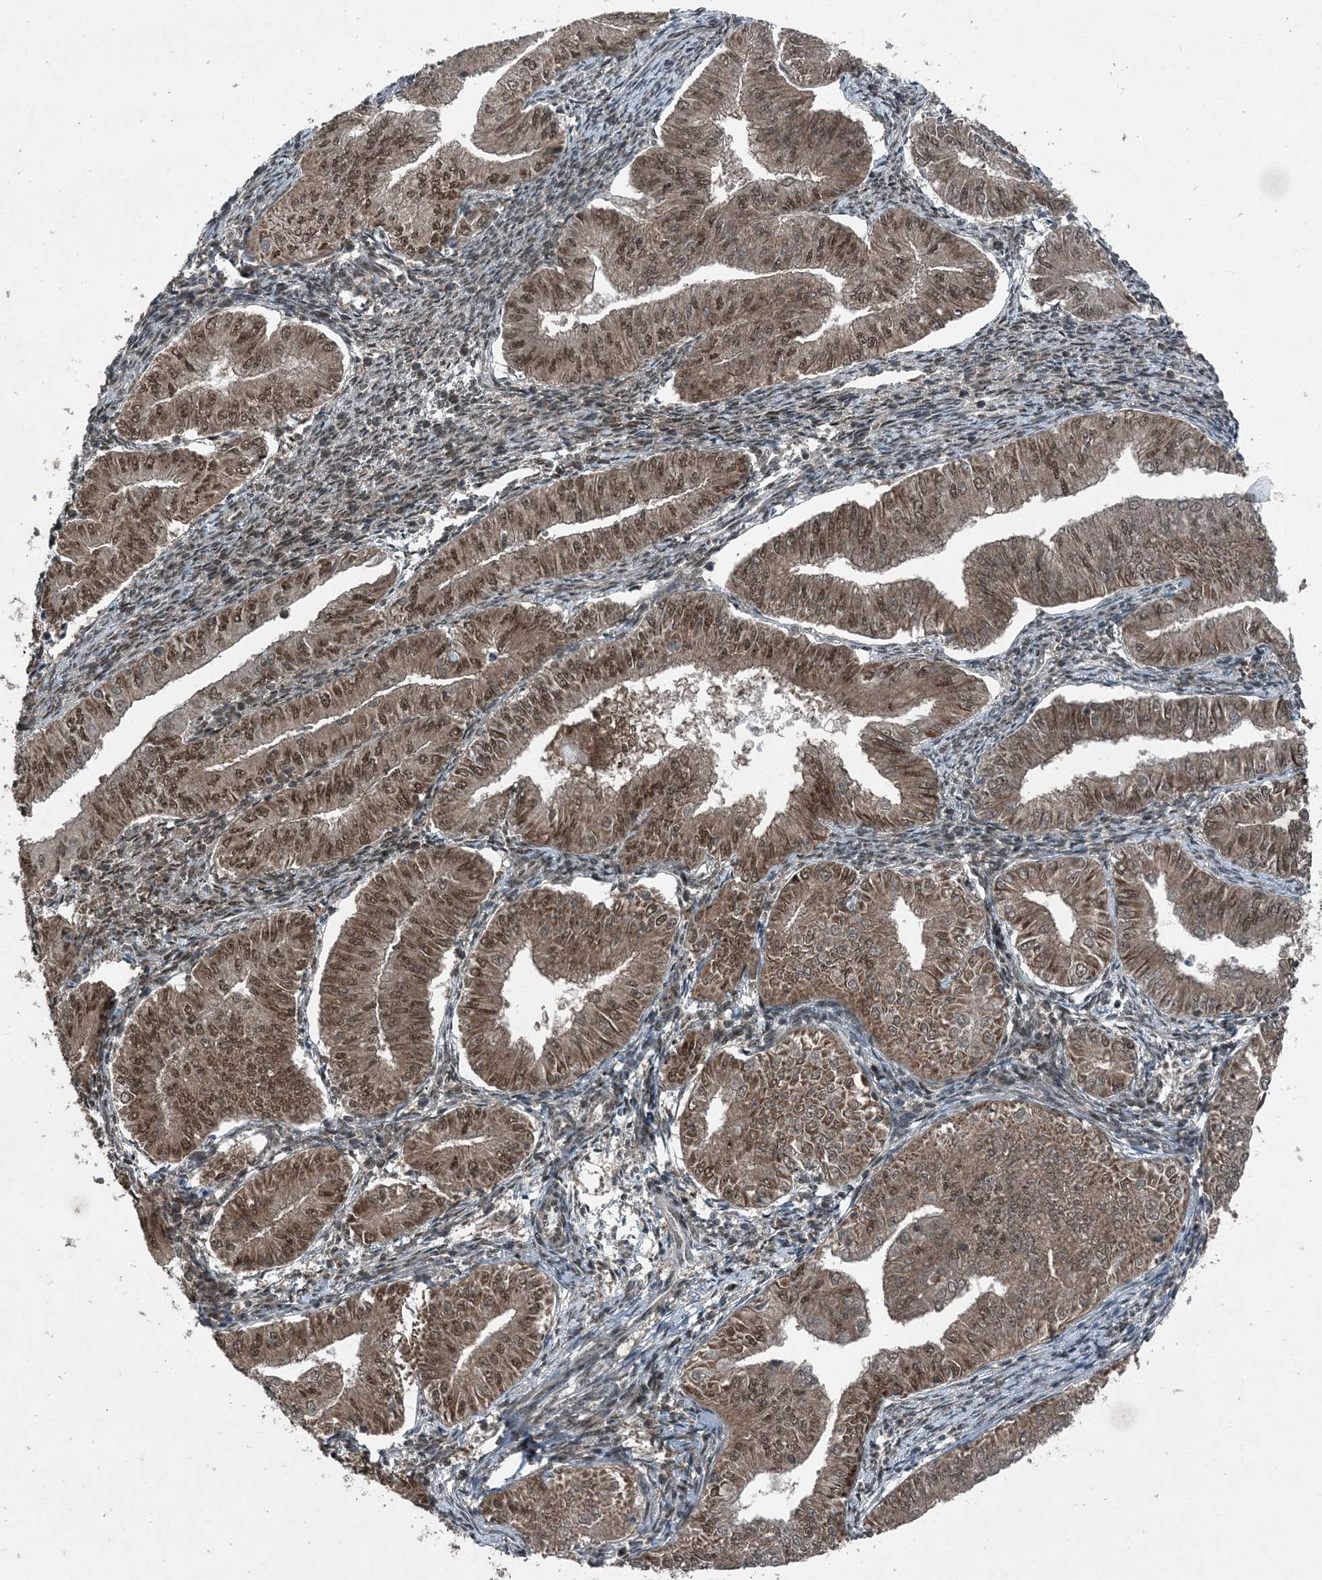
{"staining": {"intensity": "moderate", "quantity": ">75%", "location": "cytoplasmic/membranous,nuclear"}, "tissue": "endometrial cancer", "cell_type": "Tumor cells", "image_type": "cancer", "snomed": [{"axis": "morphology", "description": "Normal tissue, NOS"}, {"axis": "morphology", "description": "Adenocarcinoma, NOS"}, {"axis": "topography", "description": "Endometrium"}], "caption": "Endometrial adenocarcinoma stained with a brown dye shows moderate cytoplasmic/membranous and nuclear positive expression in about >75% of tumor cells.", "gene": "COPS7B", "patient": {"sex": "female", "age": 53}}